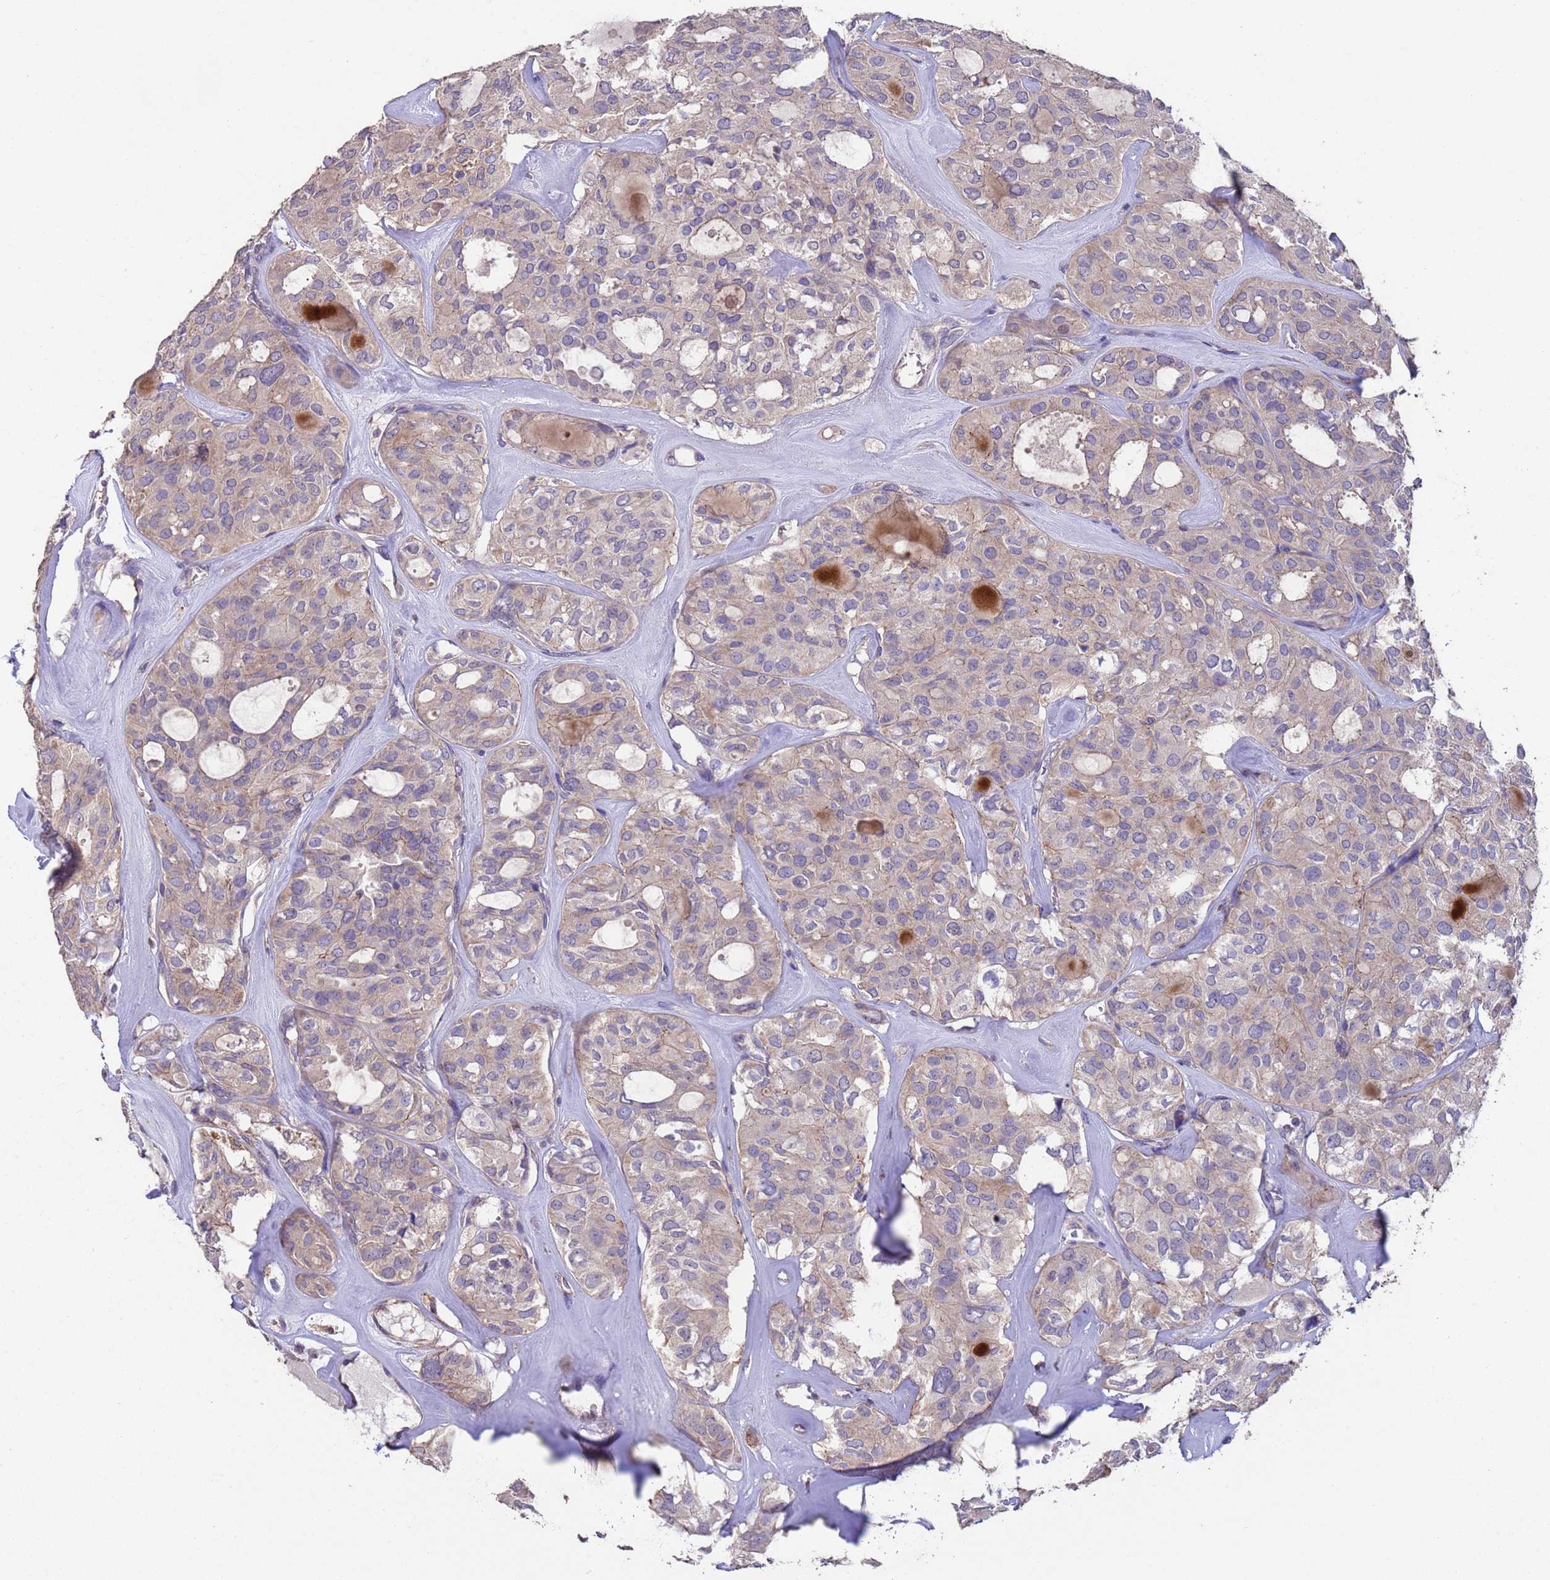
{"staining": {"intensity": "weak", "quantity": "<25%", "location": "cytoplasmic/membranous"}, "tissue": "thyroid cancer", "cell_type": "Tumor cells", "image_type": "cancer", "snomed": [{"axis": "morphology", "description": "Follicular adenoma carcinoma, NOS"}, {"axis": "topography", "description": "Thyroid gland"}], "caption": "Immunohistochemistry of thyroid cancer reveals no staining in tumor cells.", "gene": "NPHP1", "patient": {"sex": "male", "age": 75}}